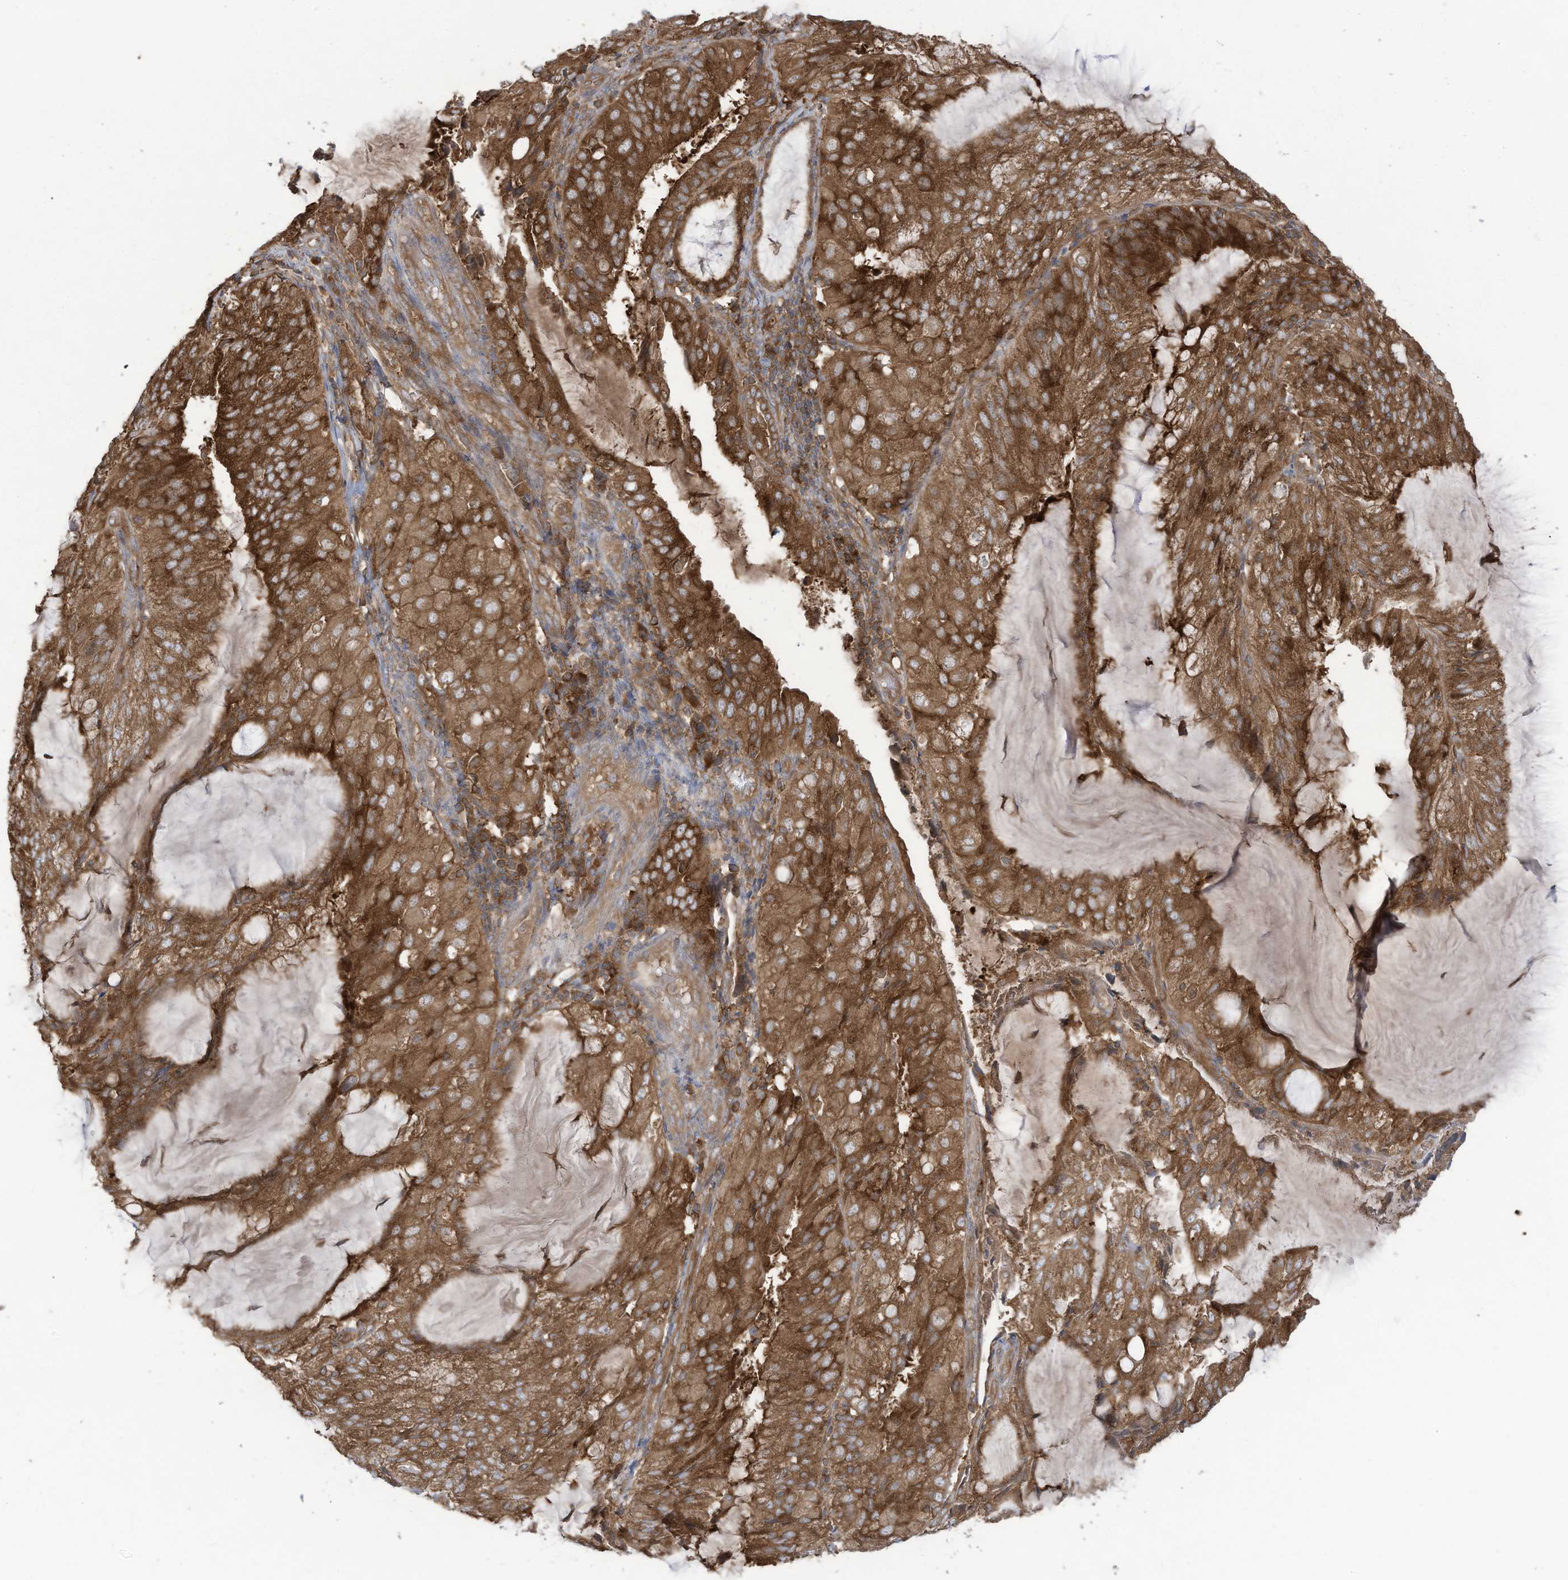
{"staining": {"intensity": "strong", "quantity": ">75%", "location": "cytoplasmic/membranous,nuclear"}, "tissue": "endometrial cancer", "cell_type": "Tumor cells", "image_type": "cancer", "snomed": [{"axis": "morphology", "description": "Adenocarcinoma, NOS"}, {"axis": "topography", "description": "Endometrium"}], "caption": "The micrograph shows a brown stain indicating the presence of a protein in the cytoplasmic/membranous and nuclear of tumor cells in adenocarcinoma (endometrial). The protein of interest is stained brown, and the nuclei are stained in blue (DAB IHC with brightfield microscopy, high magnification).", "gene": "OLA1", "patient": {"sex": "female", "age": 81}}